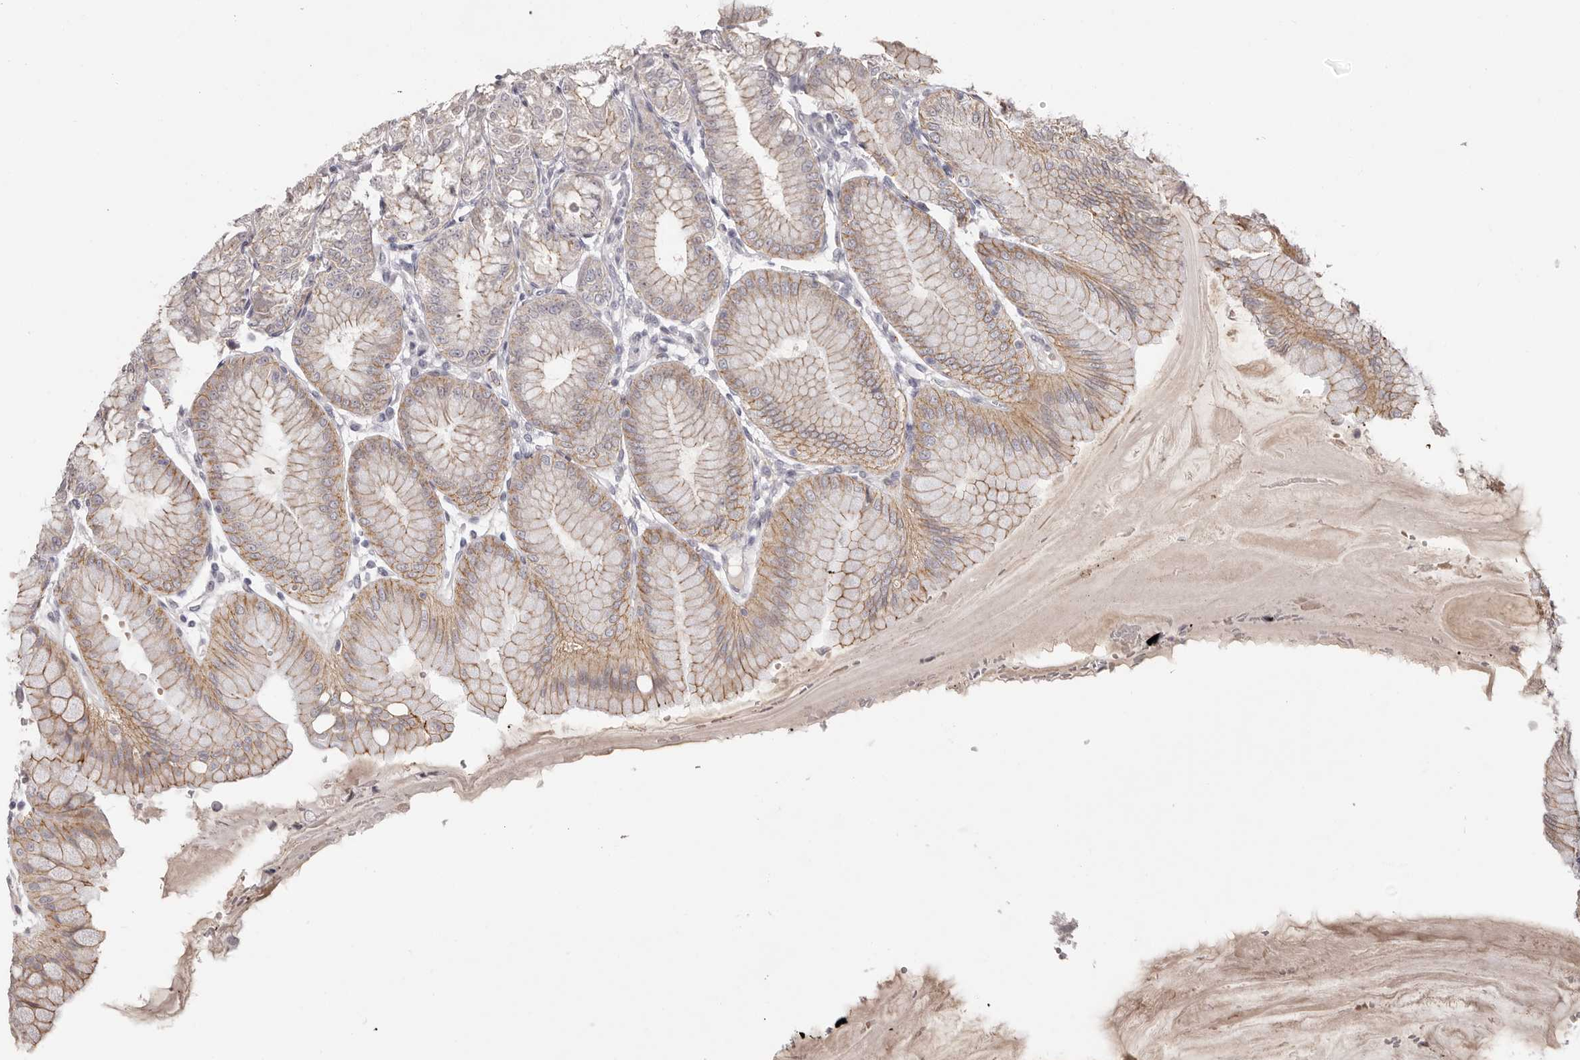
{"staining": {"intensity": "weak", "quantity": ">75%", "location": "cytoplasmic/membranous"}, "tissue": "stomach", "cell_type": "Glandular cells", "image_type": "normal", "snomed": [{"axis": "morphology", "description": "Normal tissue, NOS"}, {"axis": "topography", "description": "Stomach, lower"}], "caption": "Immunohistochemistry staining of benign stomach, which exhibits low levels of weak cytoplasmic/membranous positivity in about >75% of glandular cells indicating weak cytoplasmic/membranous protein staining. The staining was performed using DAB (3,3'-diaminobenzidine) (brown) for protein detection and nuclei were counterstained in hematoxylin (blue).", "gene": "PCDHB6", "patient": {"sex": "male", "age": 71}}